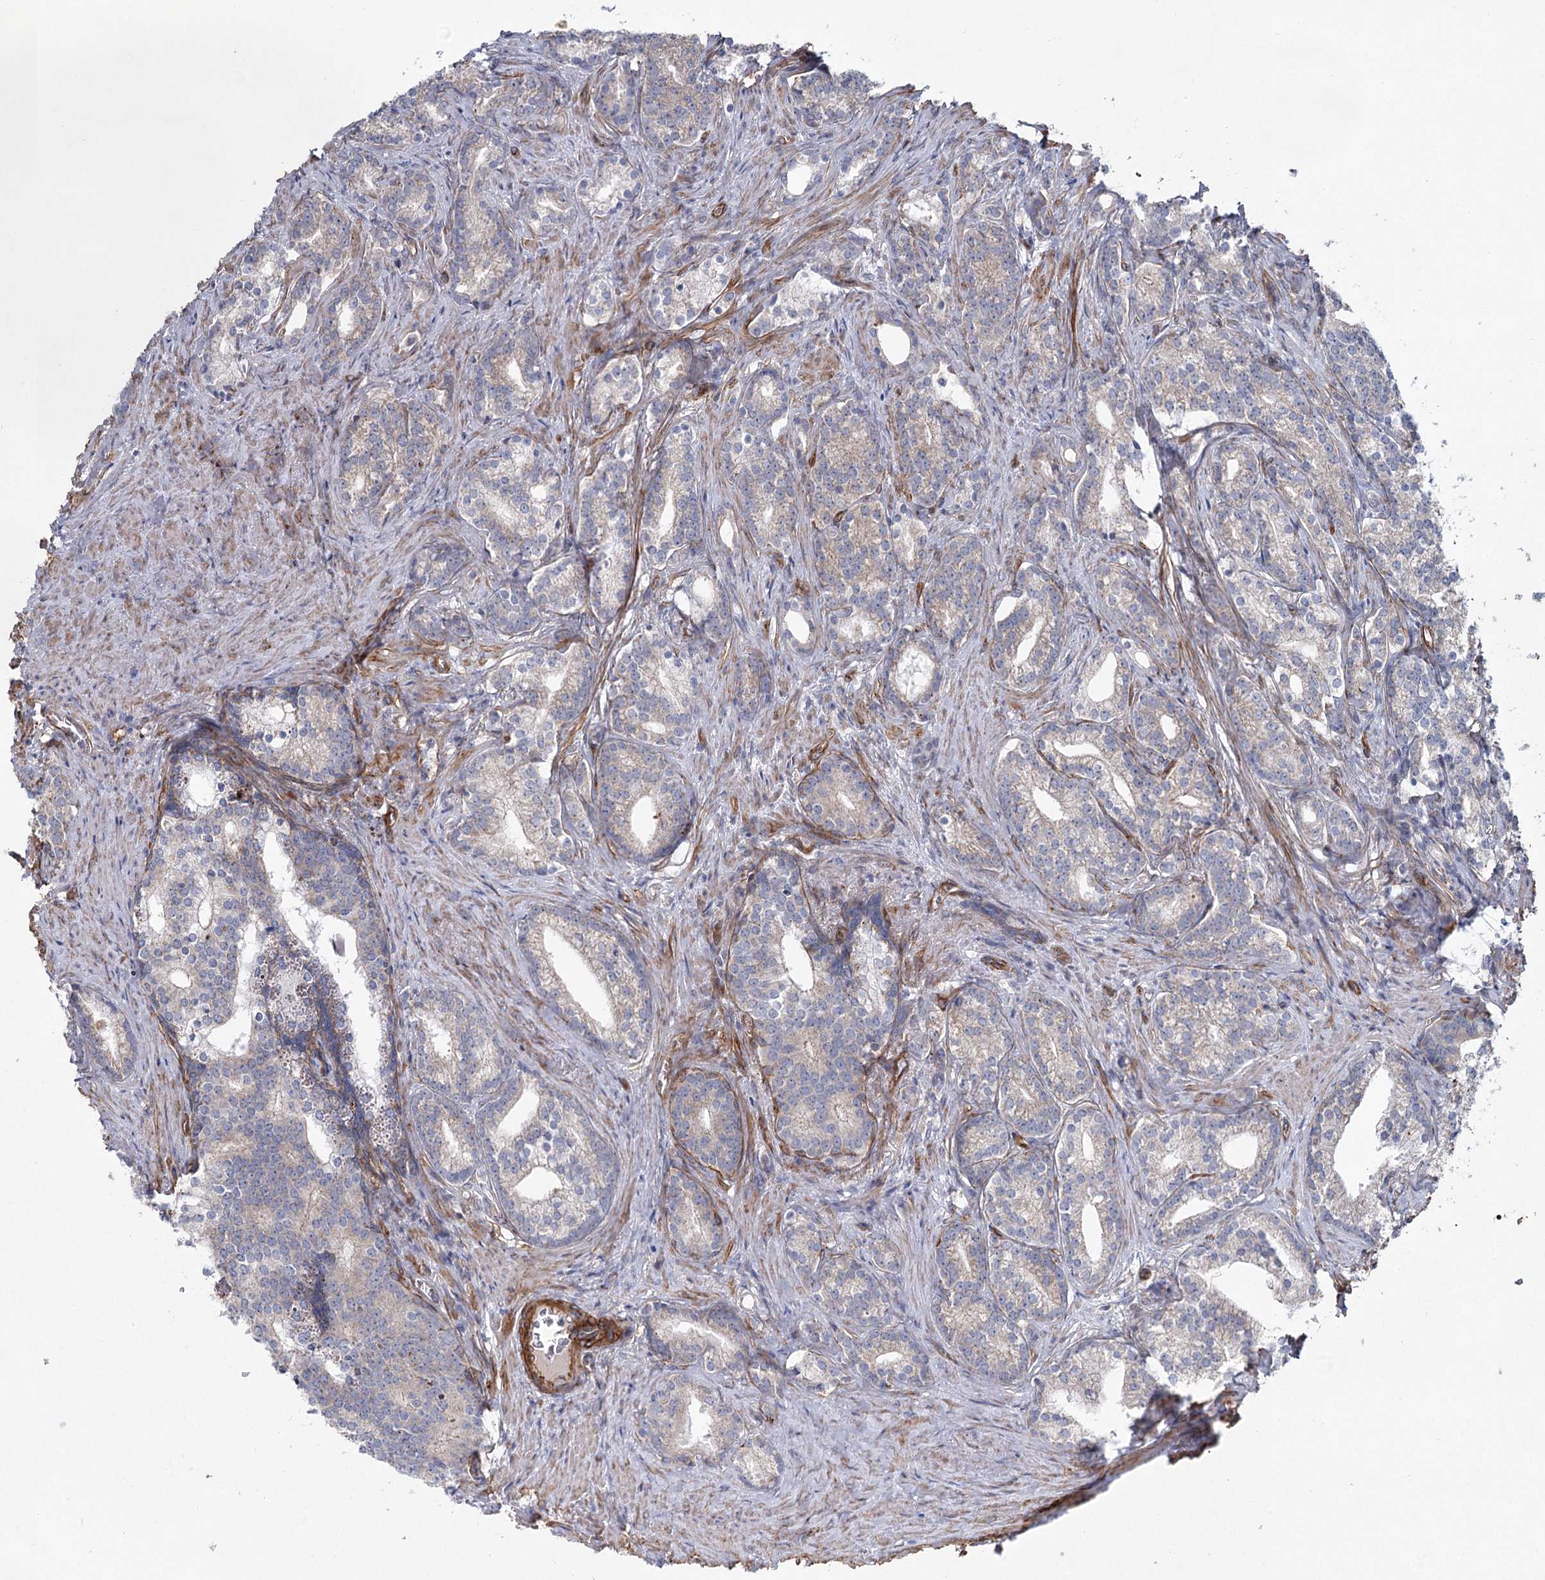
{"staining": {"intensity": "weak", "quantity": "25%-75%", "location": "cytoplasmic/membranous"}, "tissue": "prostate cancer", "cell_type": "Tumor cells", "image_type": "cancer", "snomed": [{"axis": "morphology", "description": "Adenocarcinoma, Low grade"}, {"axis": "topography", "description": "Prostate"}], "caption": "Protein expression by IHC displays weak cytoplasmic/membranous positivity in about 25%-75% of tumor cells in prostate cancer (adenocarcinoma (low-grade)).", "gene": "TMEM164", "patient": {"sex": "male", "age": 71}}